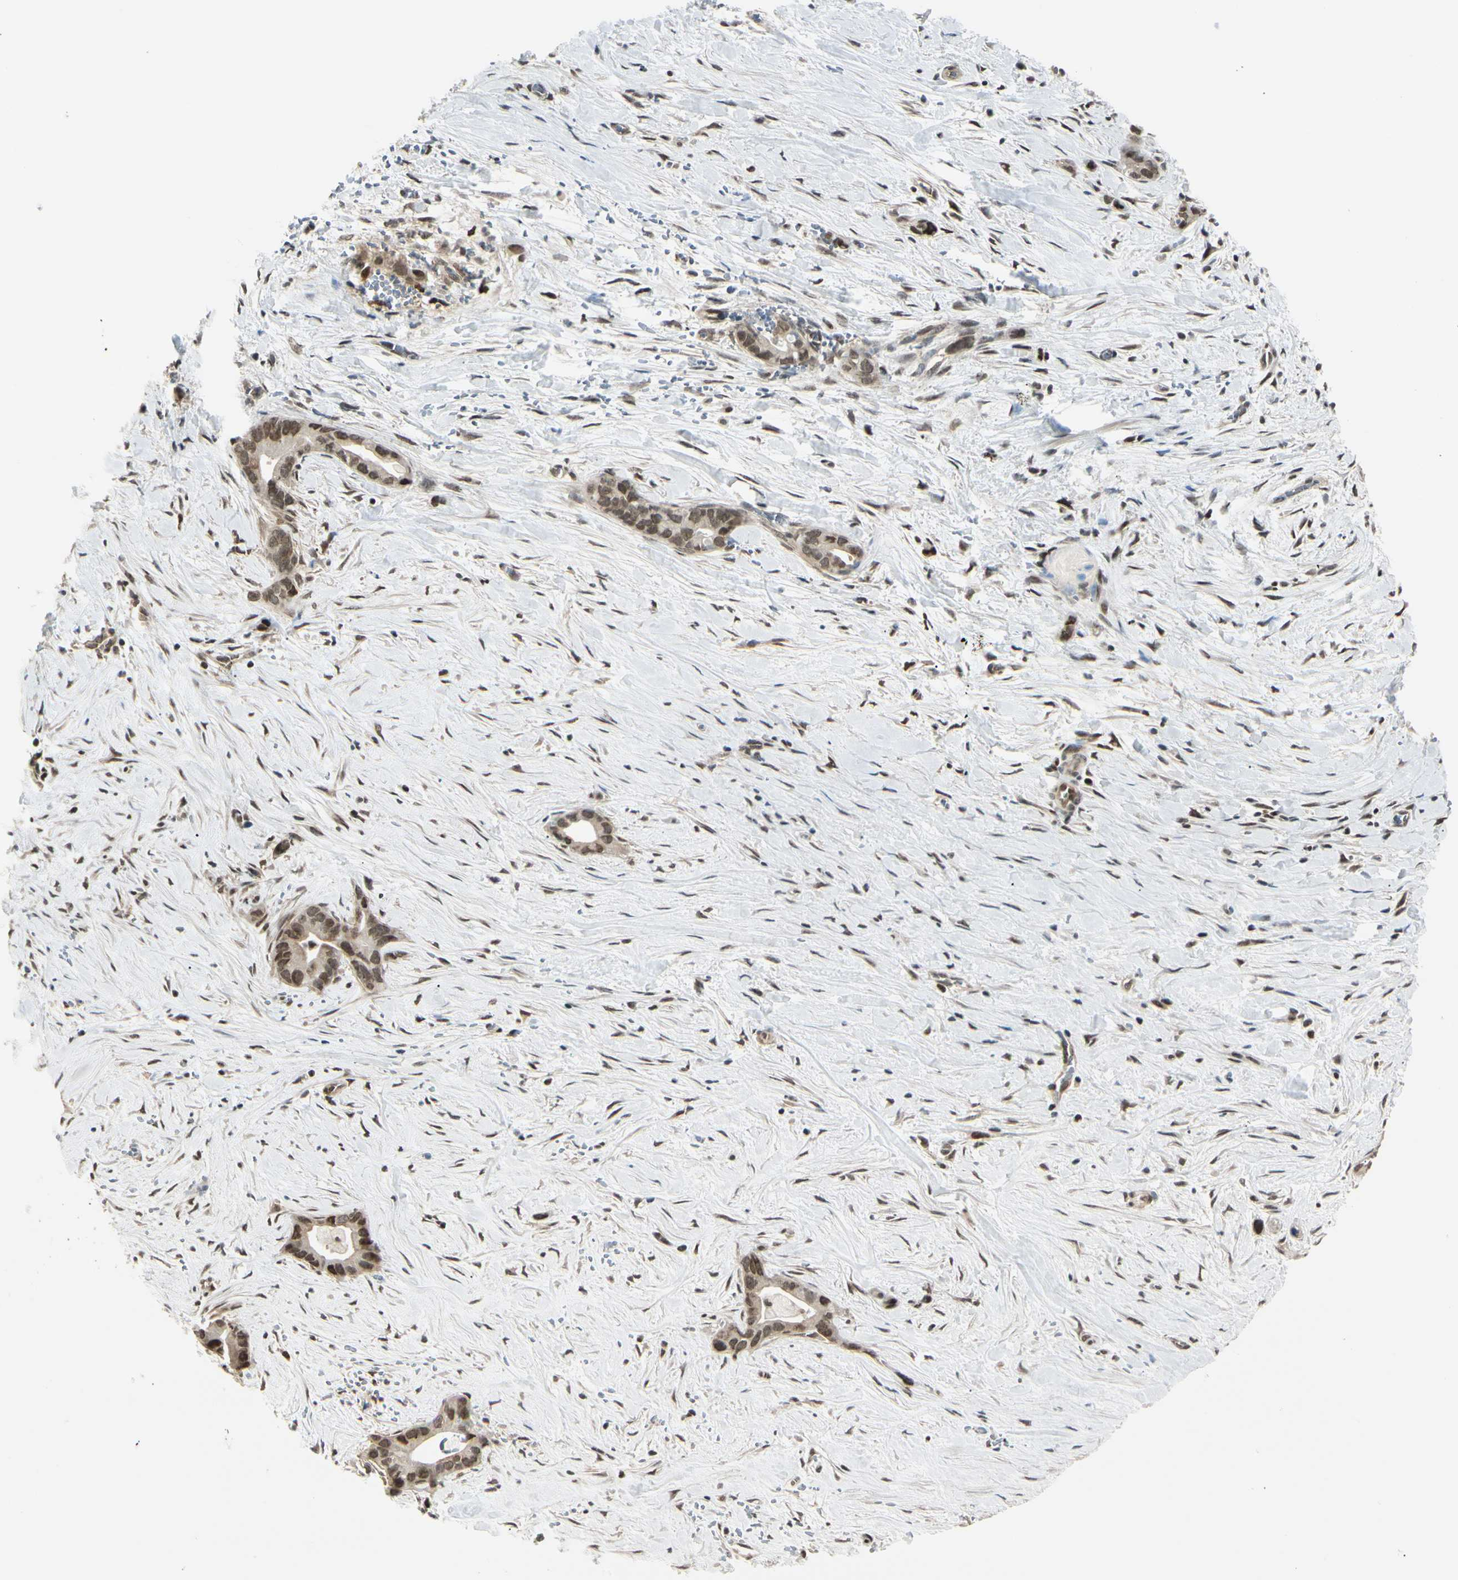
{"staining": {"intensity": "moderate", "quantity": ">75%", "location": "nuclear"}, "tissue": "liver cancer", "cell_type": "Tumor cells", "image_type": "cancer", "snomed": [{"axis": "morphology", "description": "Cholangiocarcinoma"}, {"axis": "topography", "description": "Liver"}], "caption": "DAB (3,3'-diaminobenzidine) immunohistochemical staining of human liver cholangiocarcinoma shows moderate nuclear protein staining in approximately >75% of tumor cells.", "gene": "SUFU", "patient": {"sex": "female", "age": 55}}